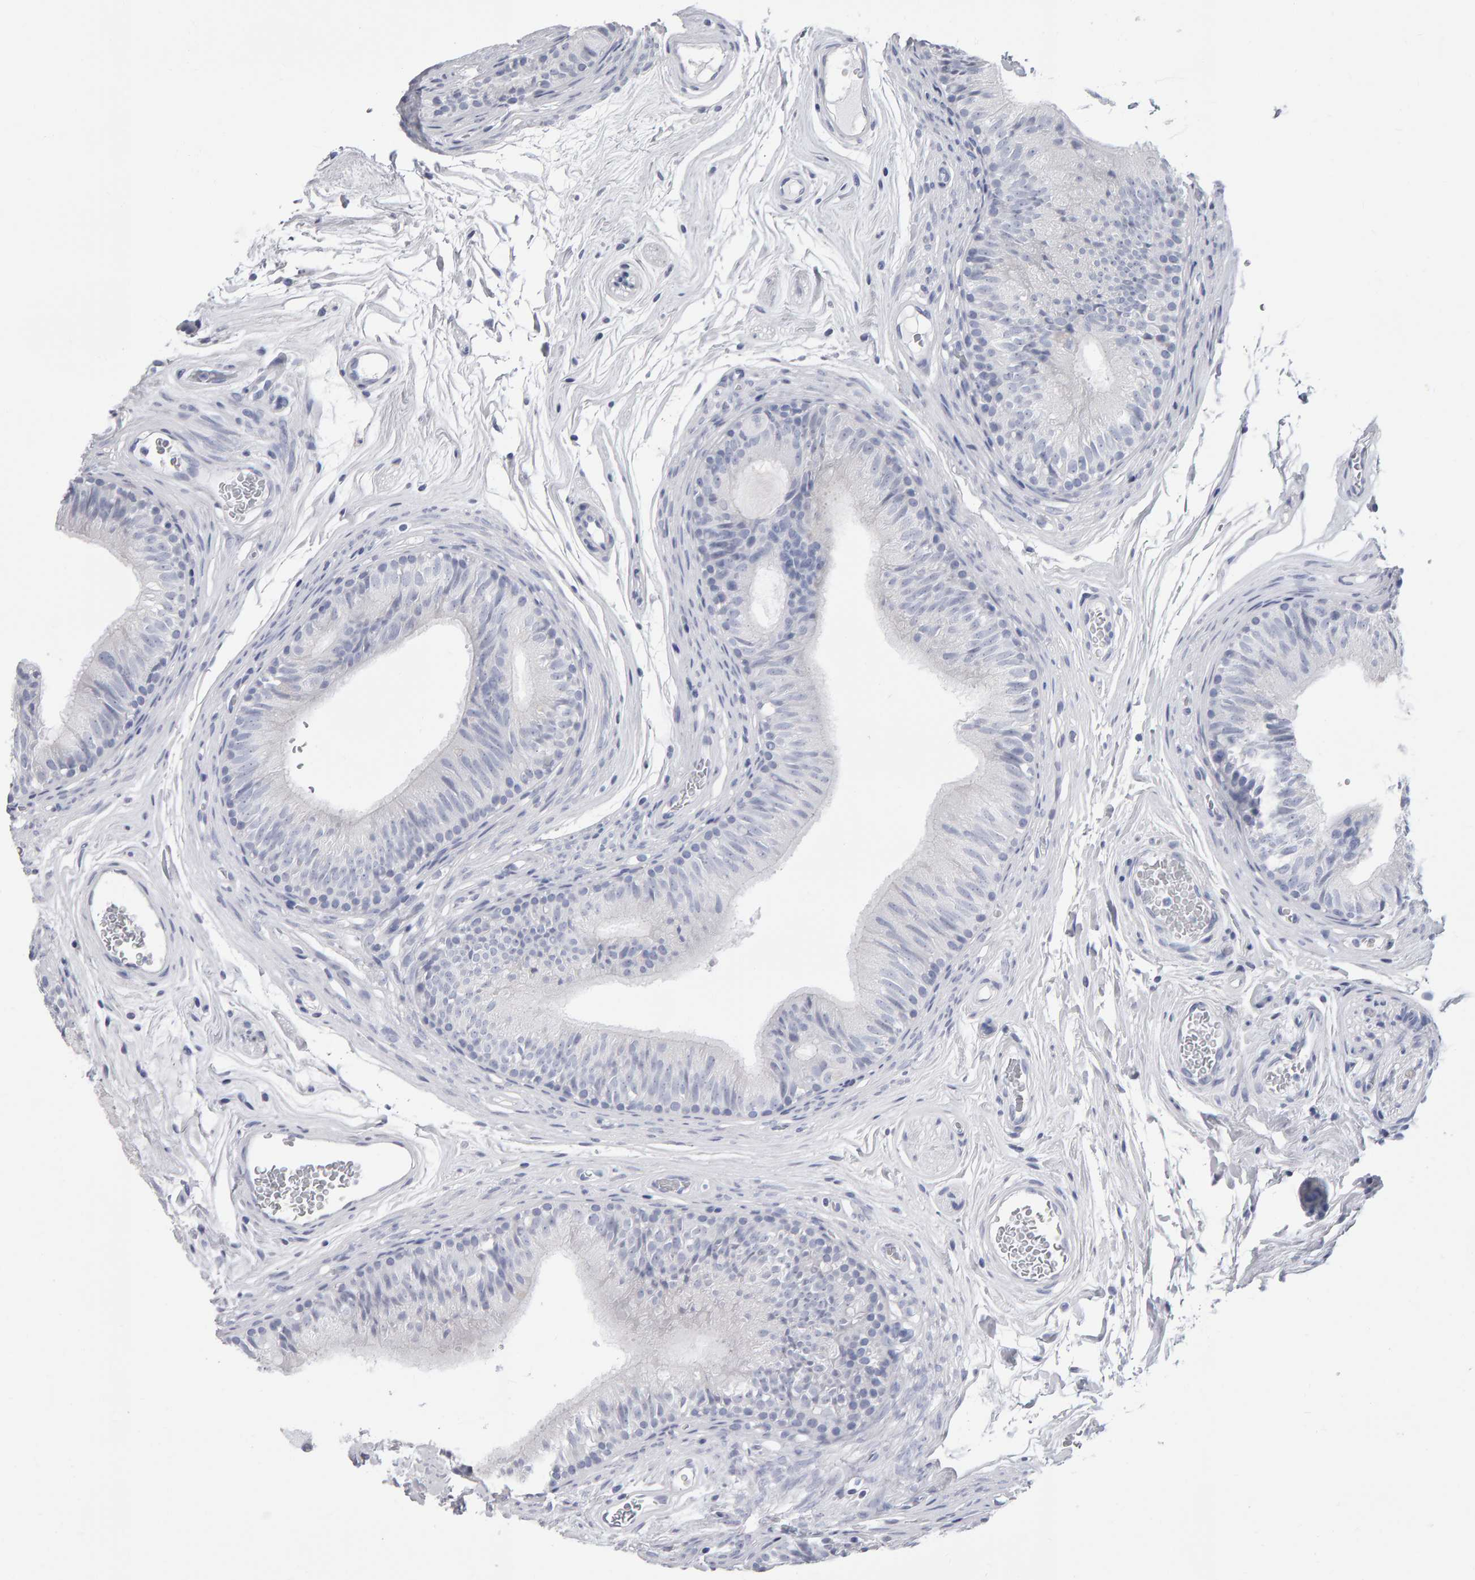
{"staining": {"intensity": "negative", "quantity": "none", "location": "none"}, "tissue": "epididymis", "cell_type": "Glandular cells", "image_type": "normal", "snomed": [{"axis": "morphology", "description": "Normal tissue, NOS"}, {"axis": "topography", "description": "Epididymis"}], "caption": "There is no significant positivity in glandular cells of epididymis. (Stains: DAB (3,3'-diaminobenzidine) immunohistochemistry with hematoxylin counter stain, Microscopy: brightfield microscopy at high magnification).", "gene": "NCDN", "patient": {"sex": "male", "age": 36}}